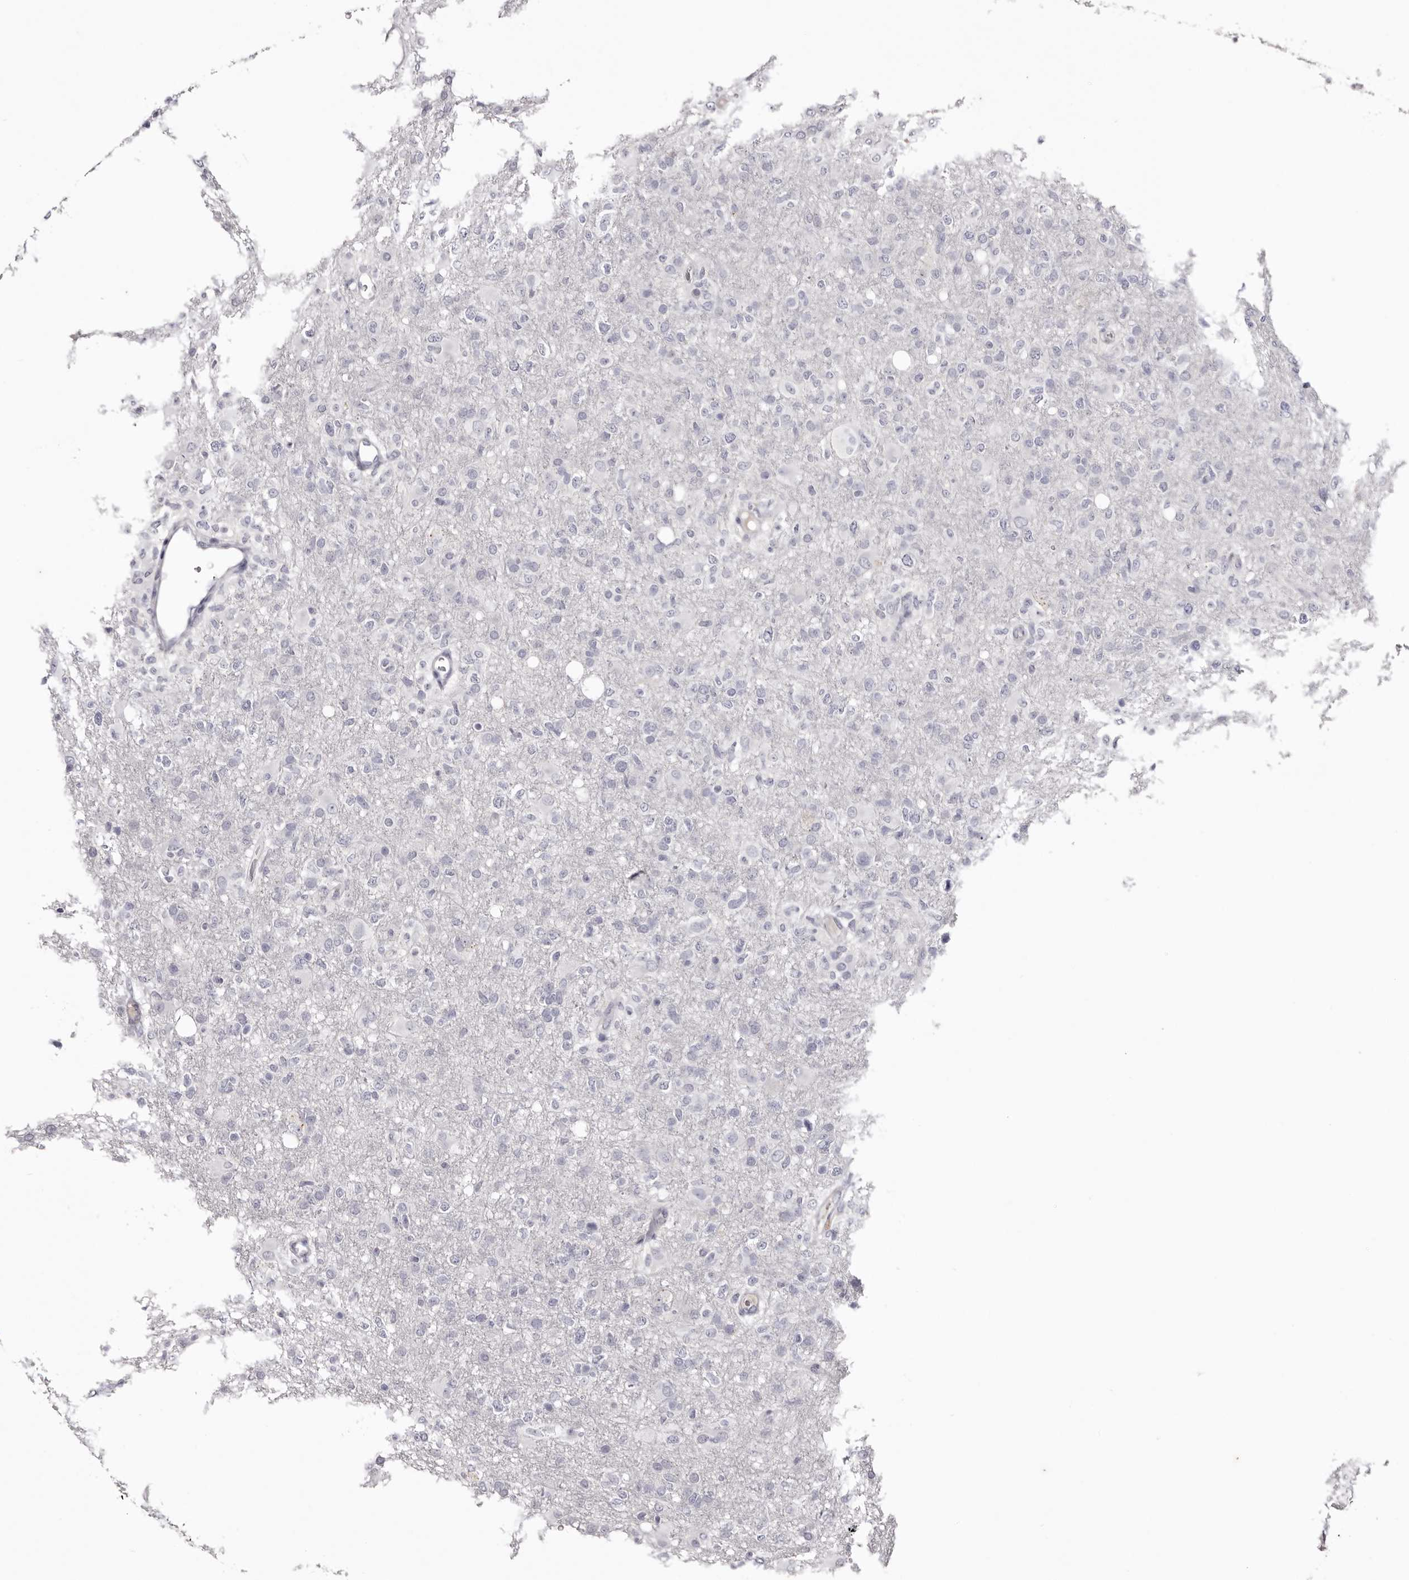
{"staining": {"intensity": "negative", "quantity": "none", "location": "none"}, "tissue": "glioma", "cell_type": "Tumor cells", "image_type": "cancer", "snomed": [{"axis": "morphology", "description": "Glioma, malignant, High grade"}, {"axis": "topography", "description": "Brain"}], "caption": "Malignant glioma (high-grade) was stained to show a protein in brown. There is no significant expression in tumor cells. (Immunohistochemistry, brightfield microscopy, high magnification).", "gene": "CA6", "patient": {"sex": "female", "age": 57}}